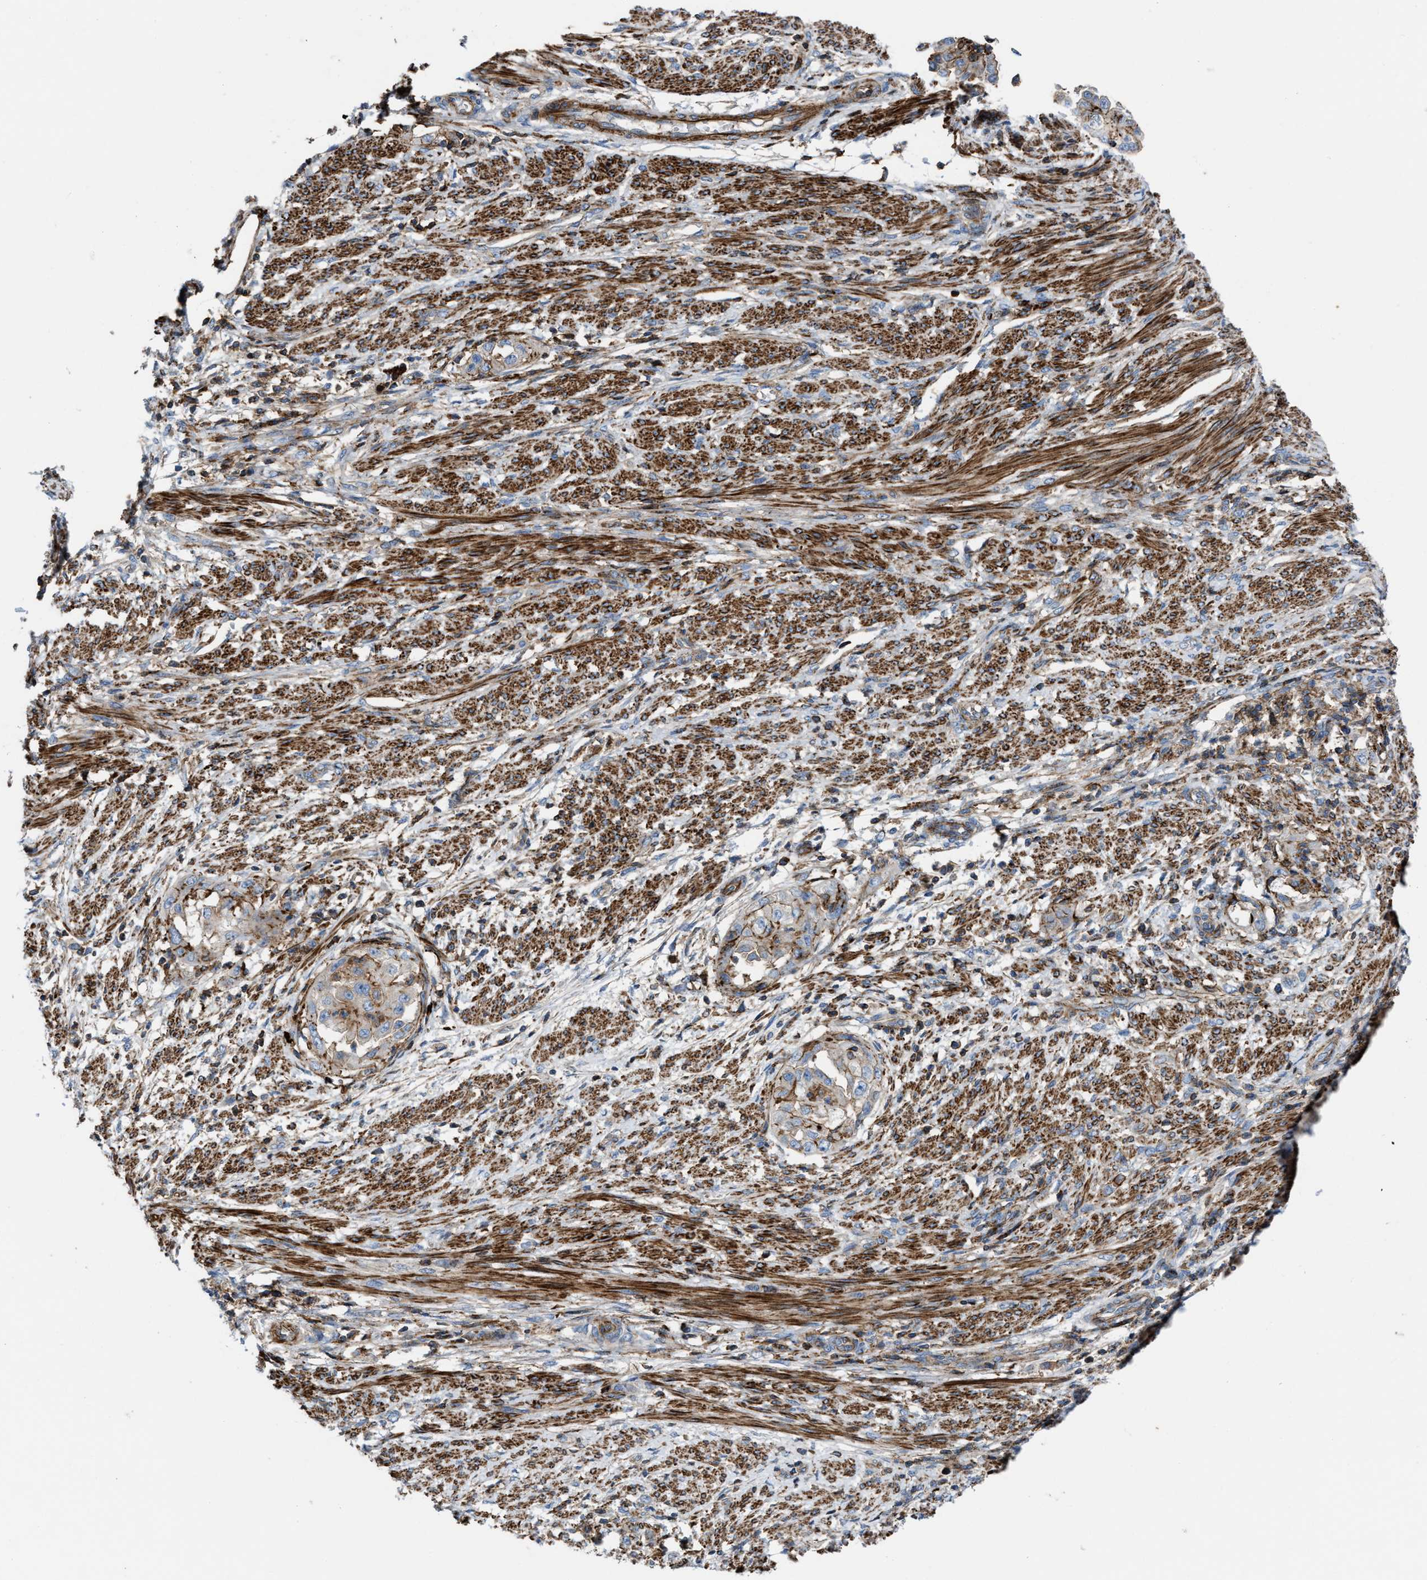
{"staining": {"intensity": "weak", "quantity": "<25%", "location": "cytoplasmic/membranous"}, "tissue": "endometrial cancer", "cell_type": "Tumor cells", "image_type": "cancer", "snomed": [{"axis": "morphology", "description": "Adenocarcinoma, NOS"}, {"axis": "topography", "description": "Endometrium"}], "caption": "IHC micrograph of neoplastic tissue: human endometrial cancer stained with DAB demonstrates no significant protein expression in tumor cells. The staining was performed using DAB (3,3'-diaminobenzidine) to visualize the protein expression in brown, while the nuclei were stained in blue with hematoxylin (Magnification: 20x).", "gene": "AGPAT2", "patient": {"sex": "female", "age": 85}}